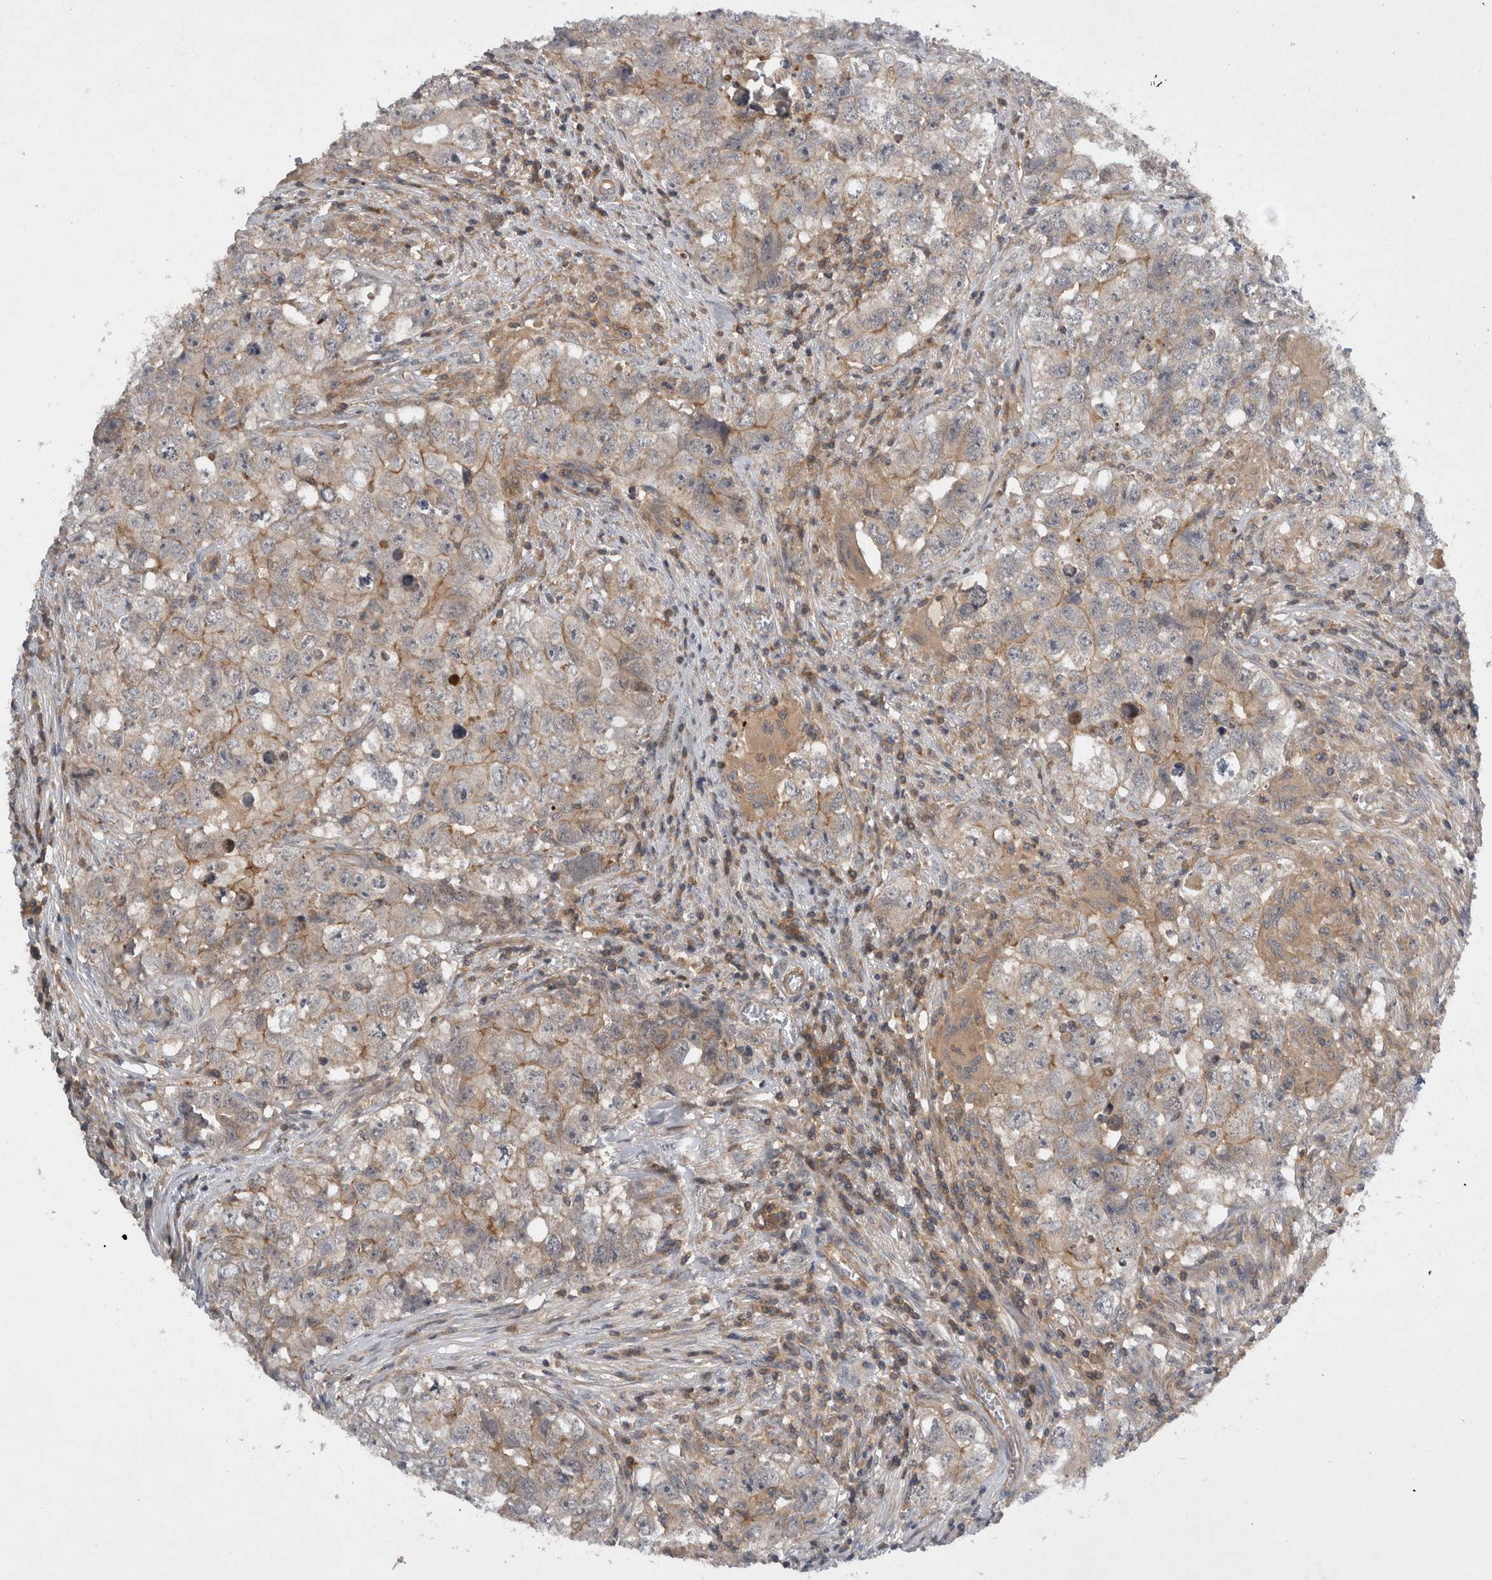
{"staining": {"intensity": "moderate", "quantity": "<25%", "location": "cytoplasmic/membranous"}, "tissue": "testis cancer", "cell_type": "Tumor cells", "image_type": "cancer", "snomed": [{"axis": "morphology", "description": "Seminoma, NOS"}, {"axis": "morphology", "description": "Carcinoma, Embryonal, NOS"}, {"axis": "topography", "description": "Testis"}], "caption": "An image showing moderate cytoplasmic/membranous staining in approximately <25% of tumor cells in testis cancer, as visualized by brown immunohistochemical staining.", "gene": "SCARA5", "patient": {"sex": "male", "age": 43}}